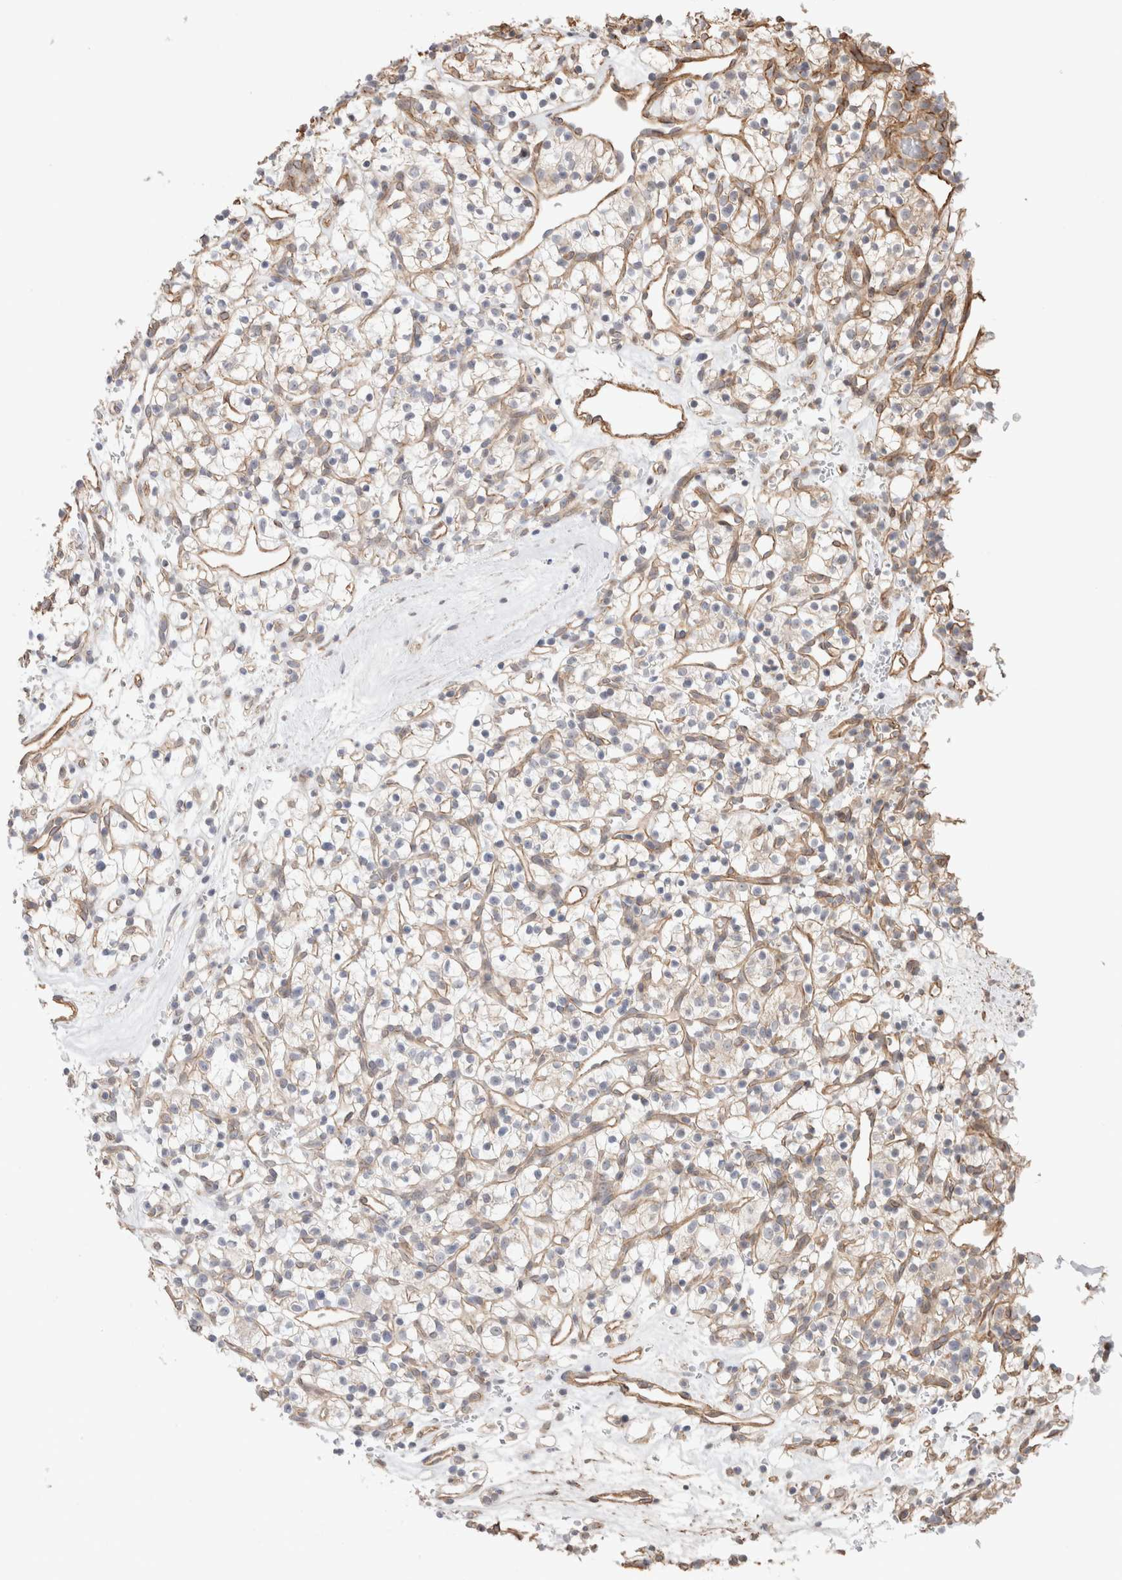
{"staining": {"intensity": "weak", "quantity": "<25%", "location": "cytoplasmic/membranous"}, "tissue": "renal cancer", "cell_type": "Tumor cells", "image_type": "cancer", "snomed": [{"axis": "morphology", "description": "Adenocarcinoma, NOS"}, {"axis": "topography", "description": "Kidney"}], "caption": "High power microscopy photomicrograph of an IHC photomicrograph of renal cancer, revealing no significant expression in tumor cells. (Stains: DAB immunohistochemistry with hematoxylin counter stain, Microscopy: brightfield microscopy at high magnification).", "gene": "CAAP1", "patient": {"sex": "female", "age": 57}}